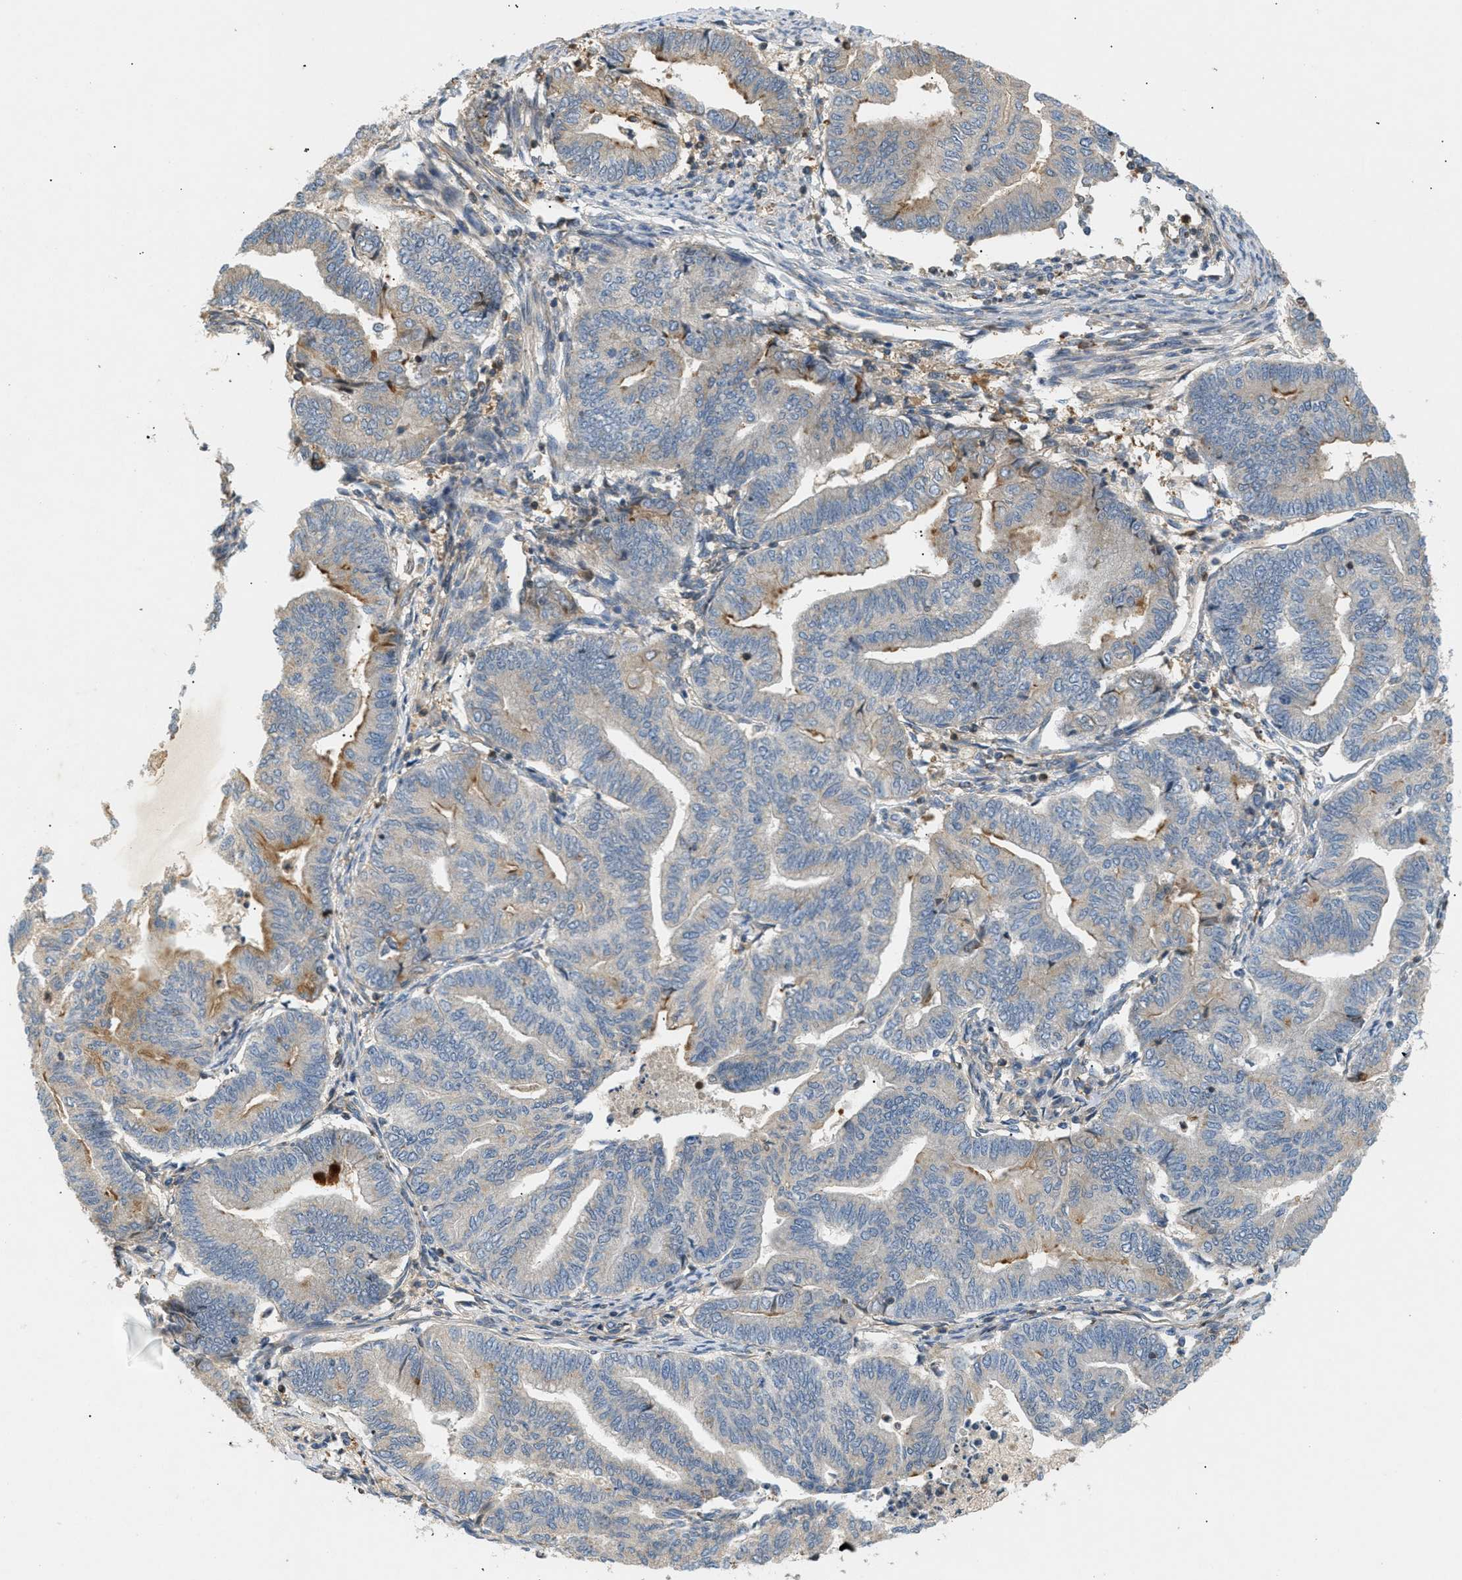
{"staining": {"intensity": "moderate", "quantity": "<25%", "location": "cytoplasmic/membranous"}, "tissue": "endometrial cancer", "cell_type": "Tumor cells", "image_type": "cancer", "snomed": [{"axis": "morphology", "description": "Adenocarcinoma, NOS"}, {"axis": "topography", "description": "Endometrium"}], "caption": "Immunohistochemical staining of human endometrial cancer (adenocarcinoma) shows moderate cytoplasmic/membranous protein expression in about <25% of tumor cells.", "gene": "FARS2", "patient": {"sex": "female", "age": 79}}